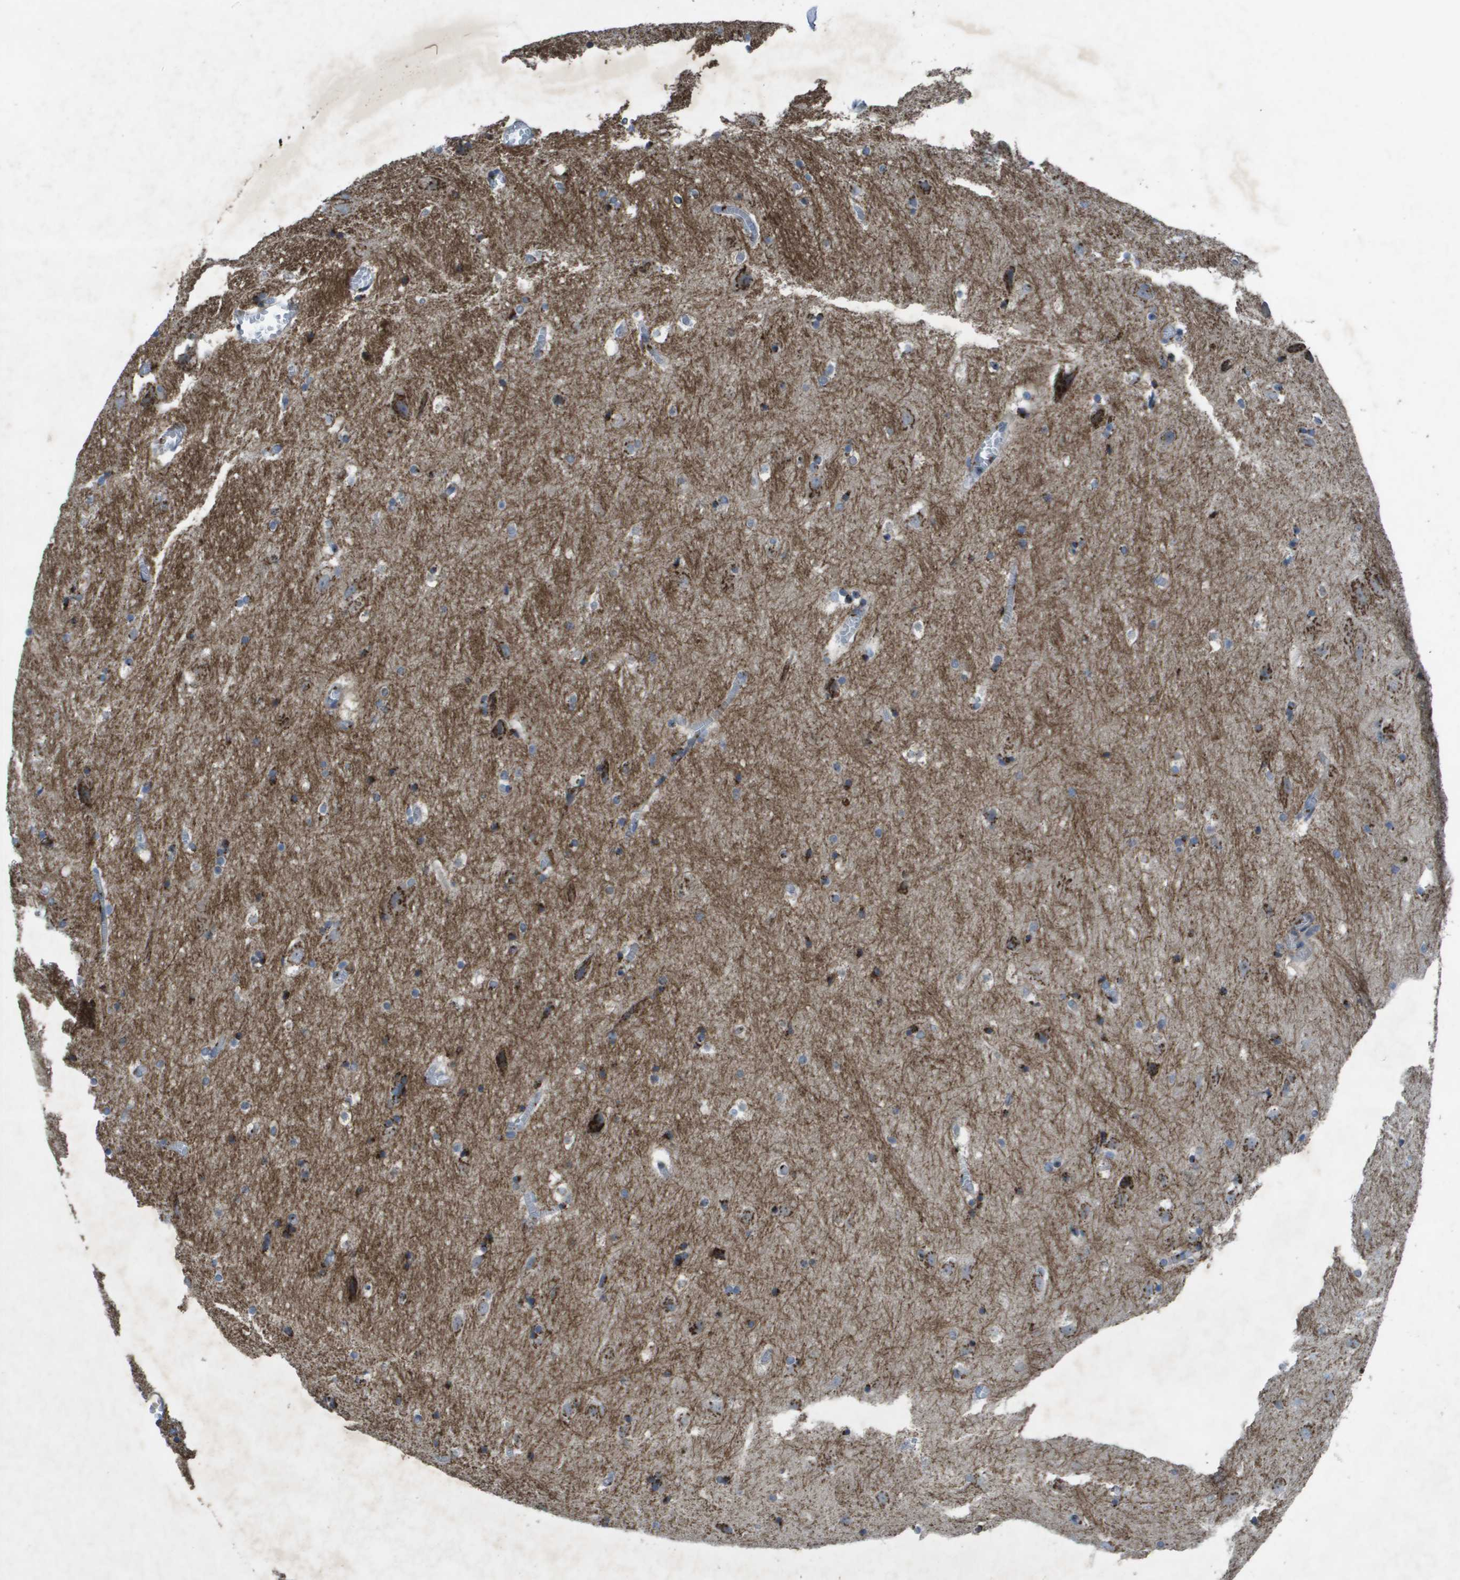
{"staining": {"intensity": "strong", "quantity": "<25%", "location": "cytoplasmic/membranous"}, "tissue": "hippocampus", "cell_type": "Glial cells", "image_type": "normal", "snomed": [{"axis": "morphology", "description": "Normal tissue, NOS"}, {"axis": "topography", "description": "Hippocampus"}], "caption": "Hippocampus stained for a protein demonstrates strong cytoplasmic/membranous positivity in glial cells. (Brightfield microscopy of DAB IHC at high magnification).", "gene": "QSOX2", "patient": {"sex": "male", "age": 45}}